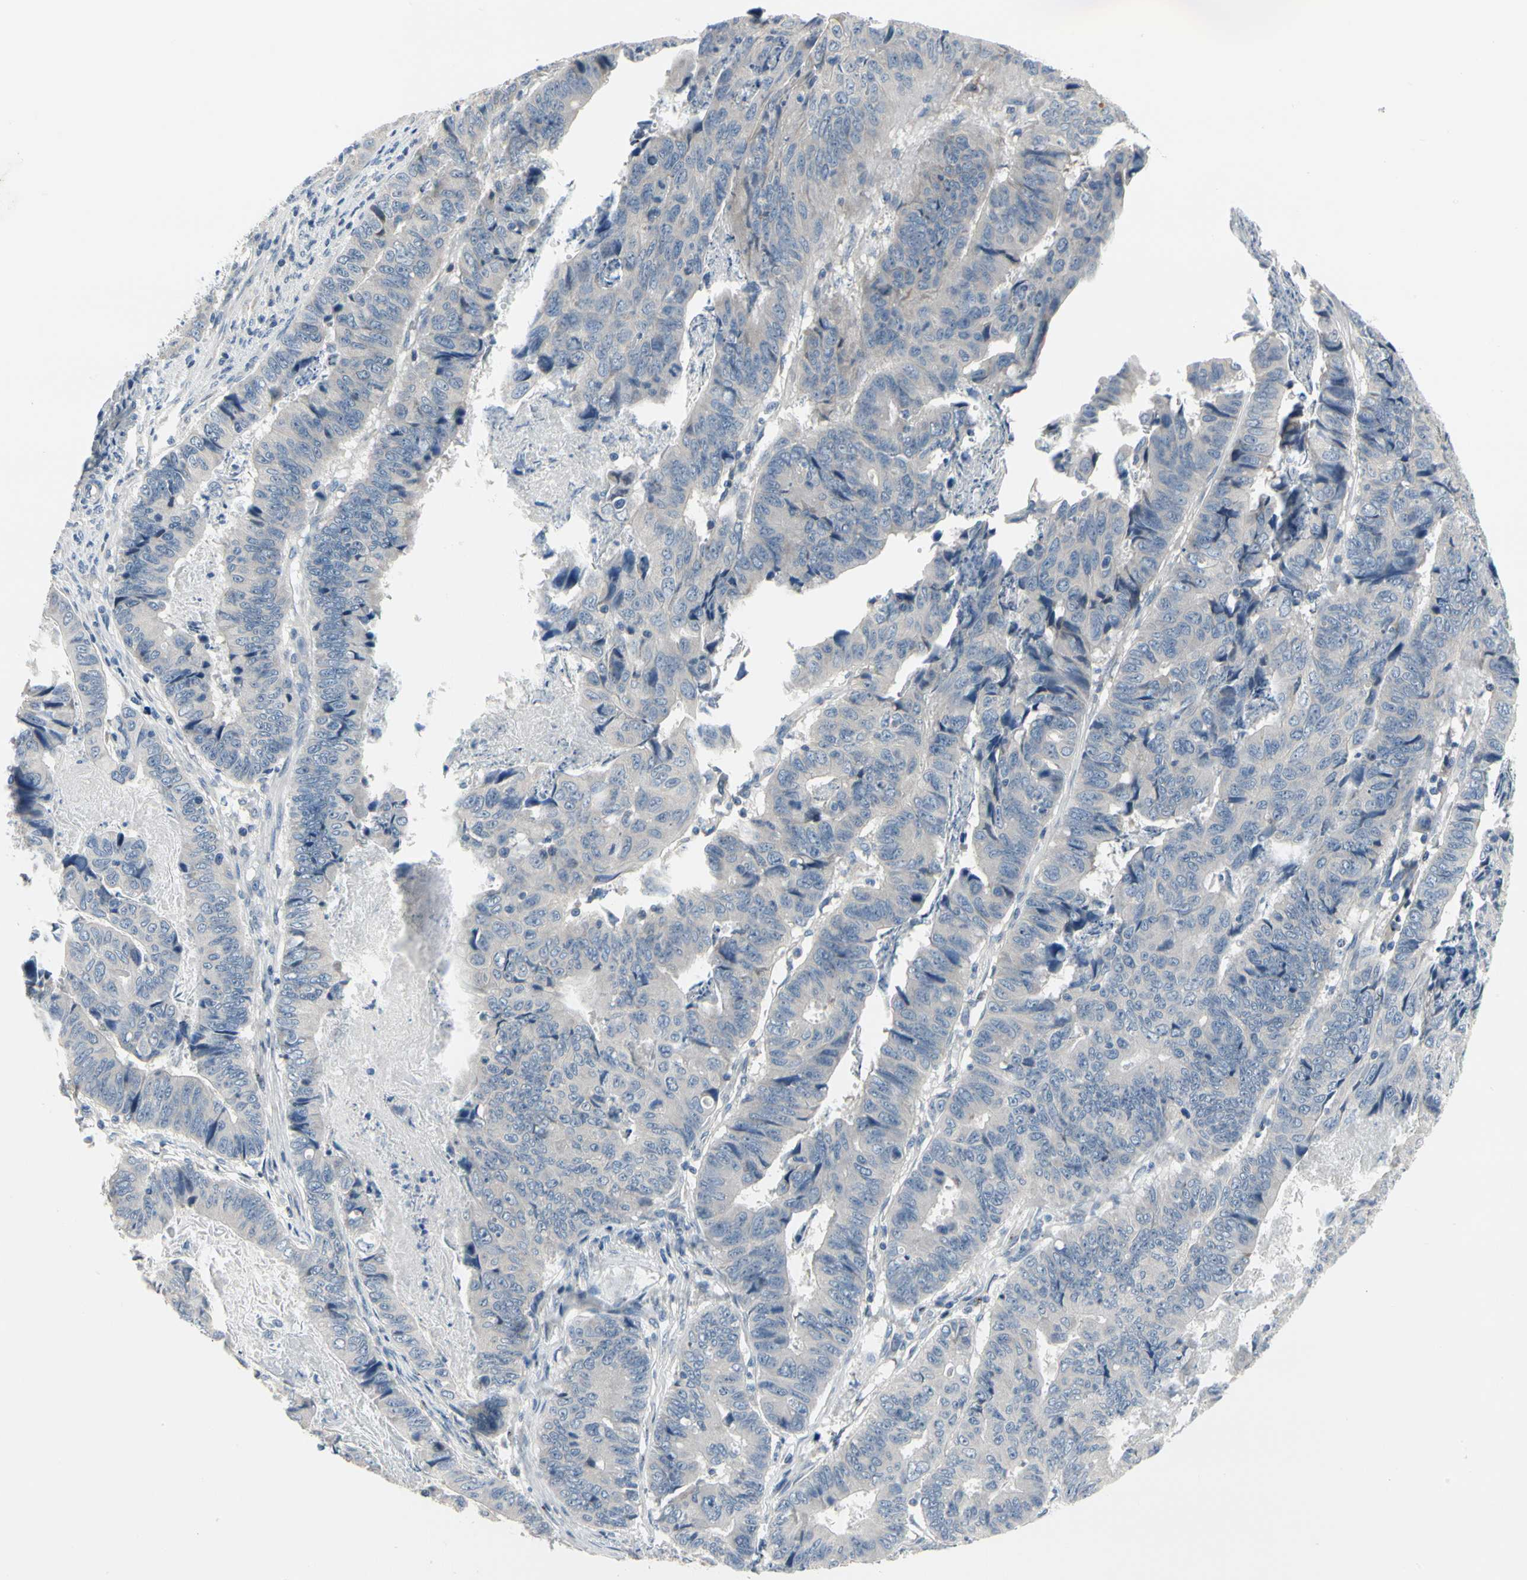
{"staining": {"intensity": "negative", "quantity": "none", "location": "none"}, "tissue": "stomach cancer", "cell_type": "Tumor cells", "image_type": "cancer", "snomed": [{"axis": "morphology", "description": "Adenocarcinoma, NOS"}, {"axis": "topography", "description": "Stomach, lower"}], "caption": "DAB immunohistochemical staining of human stomach adenocarcinoma displays no significant staining in tumor cells.", "gene": "NFASC", "patient": {"sex": "male", "age": 77}}